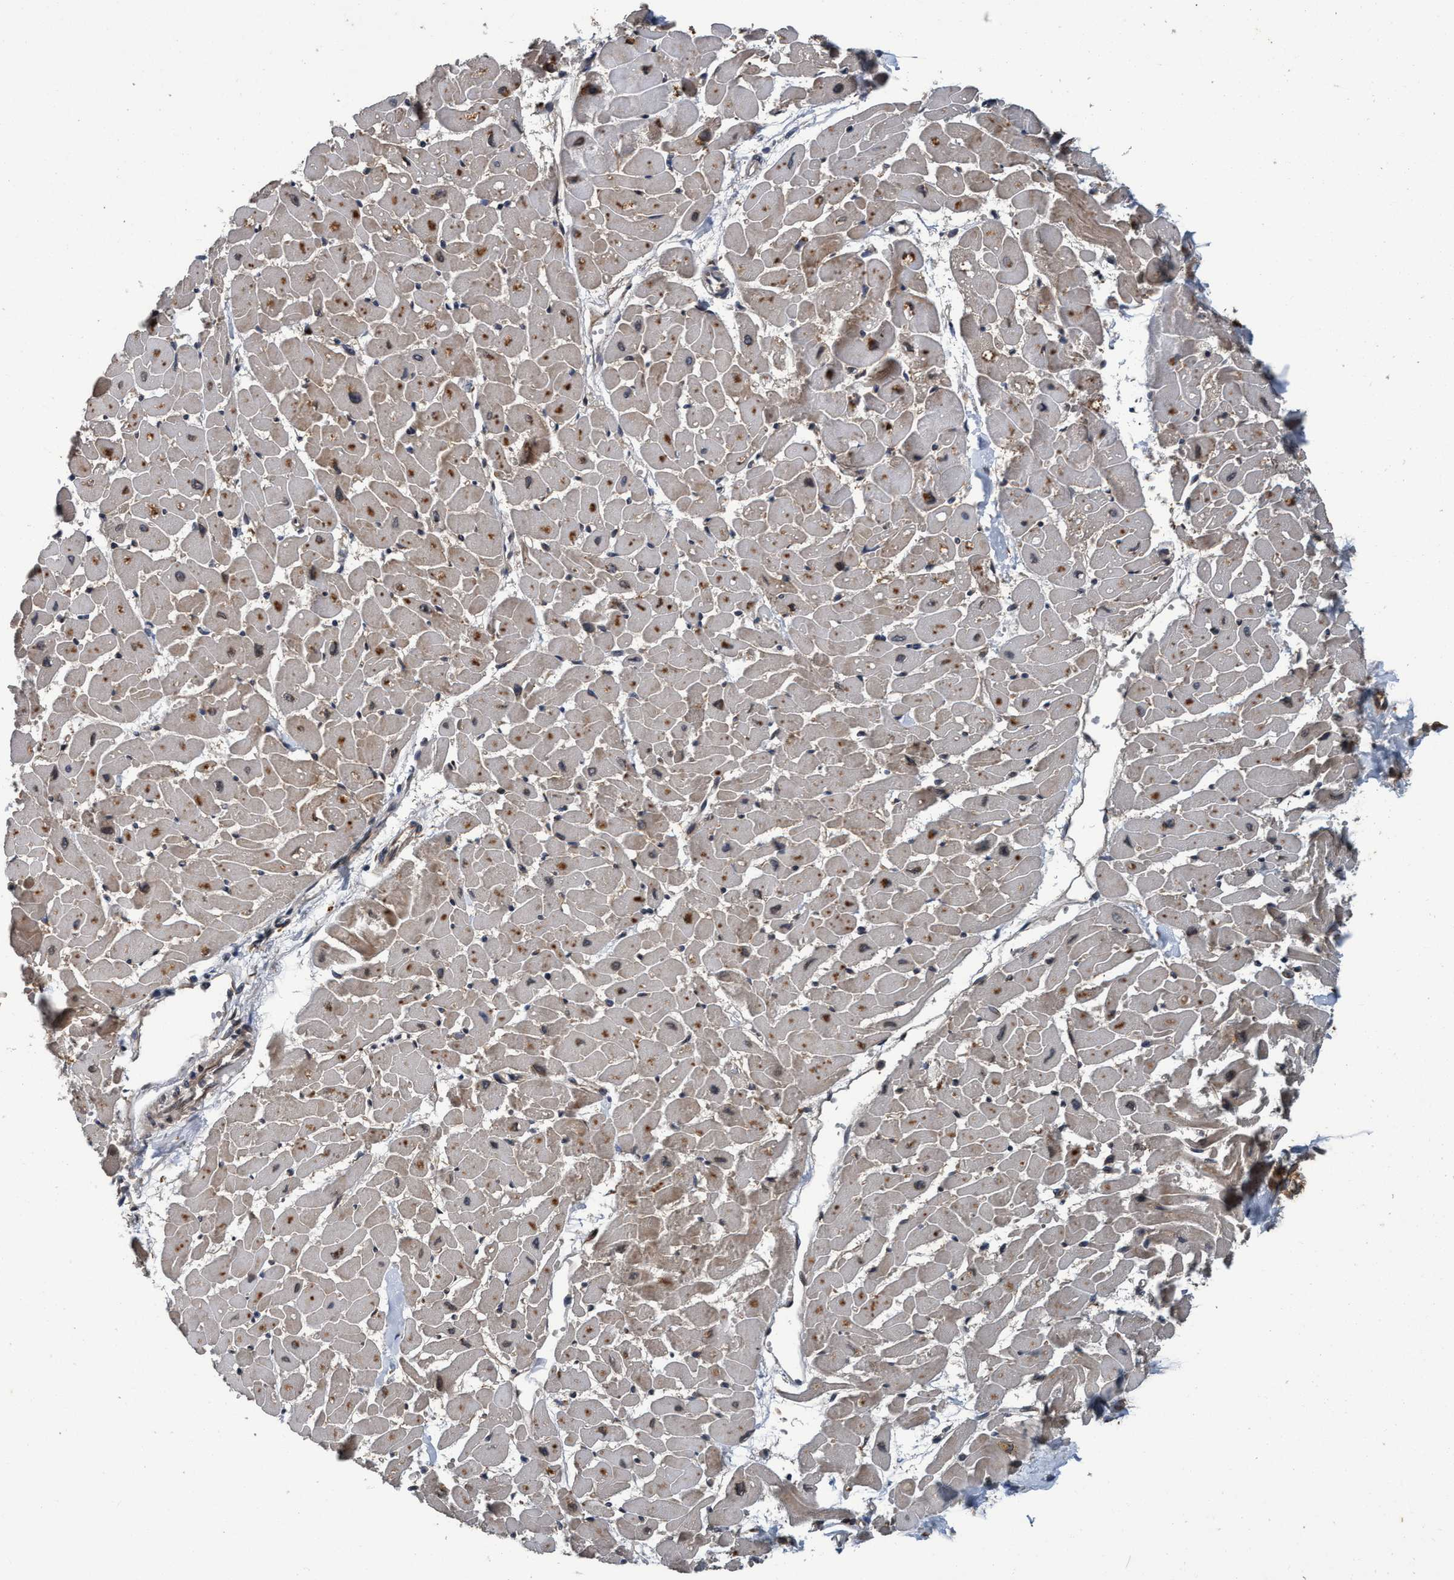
{"staining": {"intensity": "moderate", "quantity": ">75%", "location": "cytoplasmic/membranous"}, "tissue": "heart muscle", "cell_type": "Cardiomyocytes", "image_type": "normal", "snomed": [{"axis": "morphology", "description": "Normal tissue, NOS"}, {"axis": "topography", "description": "Heart"}], "caption": "The immunohistochemical stain shows moderate cytoplasmic/membranous positivity in cardiomyocytes of benign heart muscle. The staining is performed using DAB brown chromogen to label protein expression. The nuclei are counter-stained blue using hematoxylin.", "gene": "MACC1", "patient": {"sex": "female", "age": 19}}